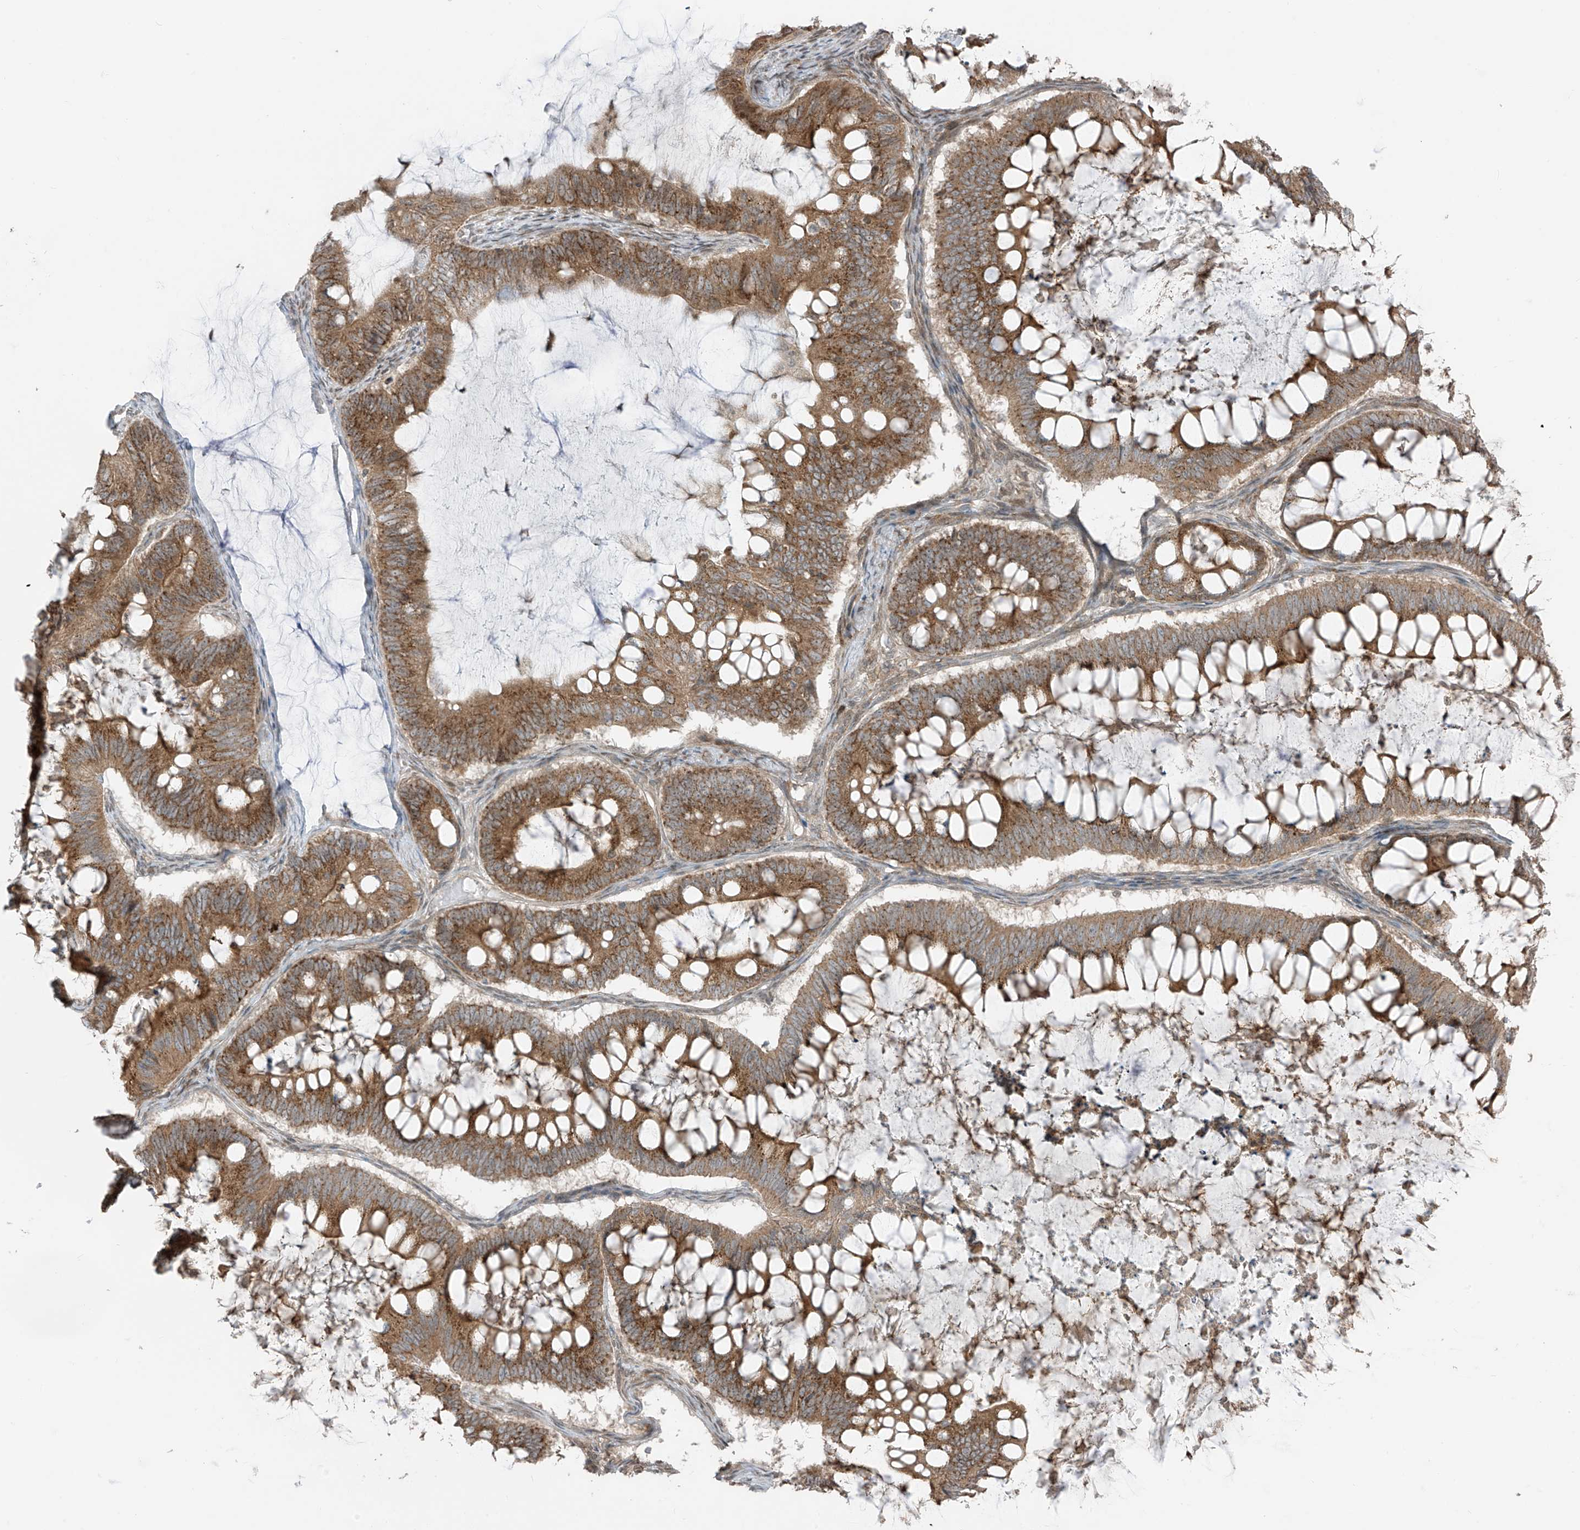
{"staining": {"intensity": "moderate", "quantity": ">75%", "location": "cytoplasmic/membranous"}, "tissue": "ovarian cancer", "cell_type": "Tumor cells", "image_type": "cancer", "snomed": [{"axis": "morphology", "description": "Cystadenocarcinoma, mucinous, NOS"}, {"axis": "topography", "description": "Ovary"}], "caption": "DAB (3,3'-diaminobenzidine) immunohistochemical staining of ovarian mucinous cystadenocarcinoma shows moderate cytoplasmic/membranous protein staining in about >75% of tumor cells.", "gene": "PDE11A", "patient": {"sex": "female", "age": 61}}